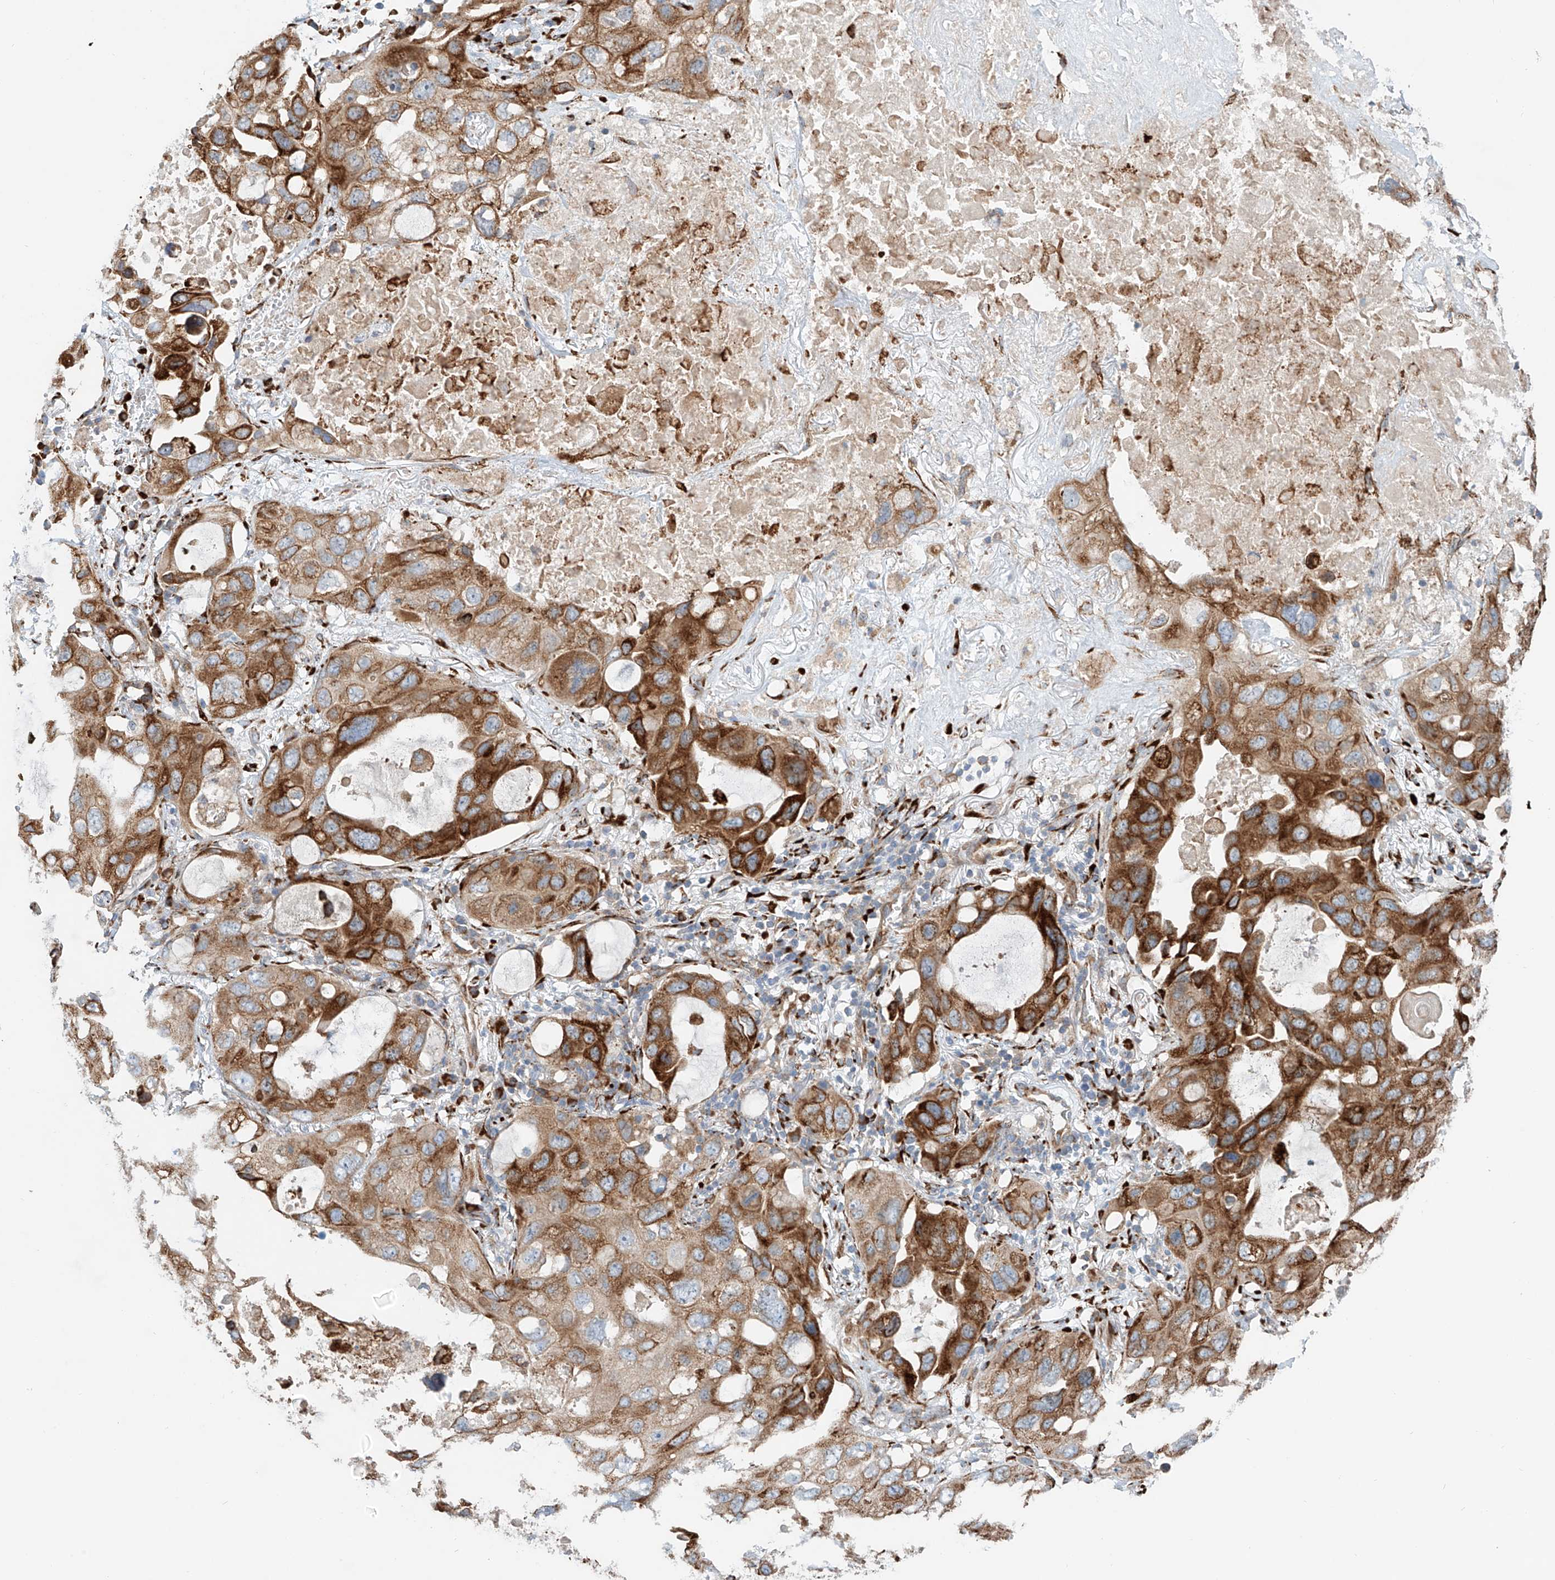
{"staining": {"intensity": "strong", "quantity": ">75%", "location": "cytoplasmic/membranous"}, "tissue": "lung cancer", "cell_type": "Tumor cells", "image_type": "cancer", "snomed": [{"axis": "morphology", "description": "Squamous cell carcinoma, NOS"}, {"axis": "topography", "description": "Lung"}], "caption": "Squamous cell carcinoma (lung) stained for a protein shows strong cytoplasmic/membranous positivity in tumor cells. (DAB IHC, brown staining for protein, blue staining for nuclei).", "gene": "SNAP29", "patient": {"sex": "female", "age": 73}}